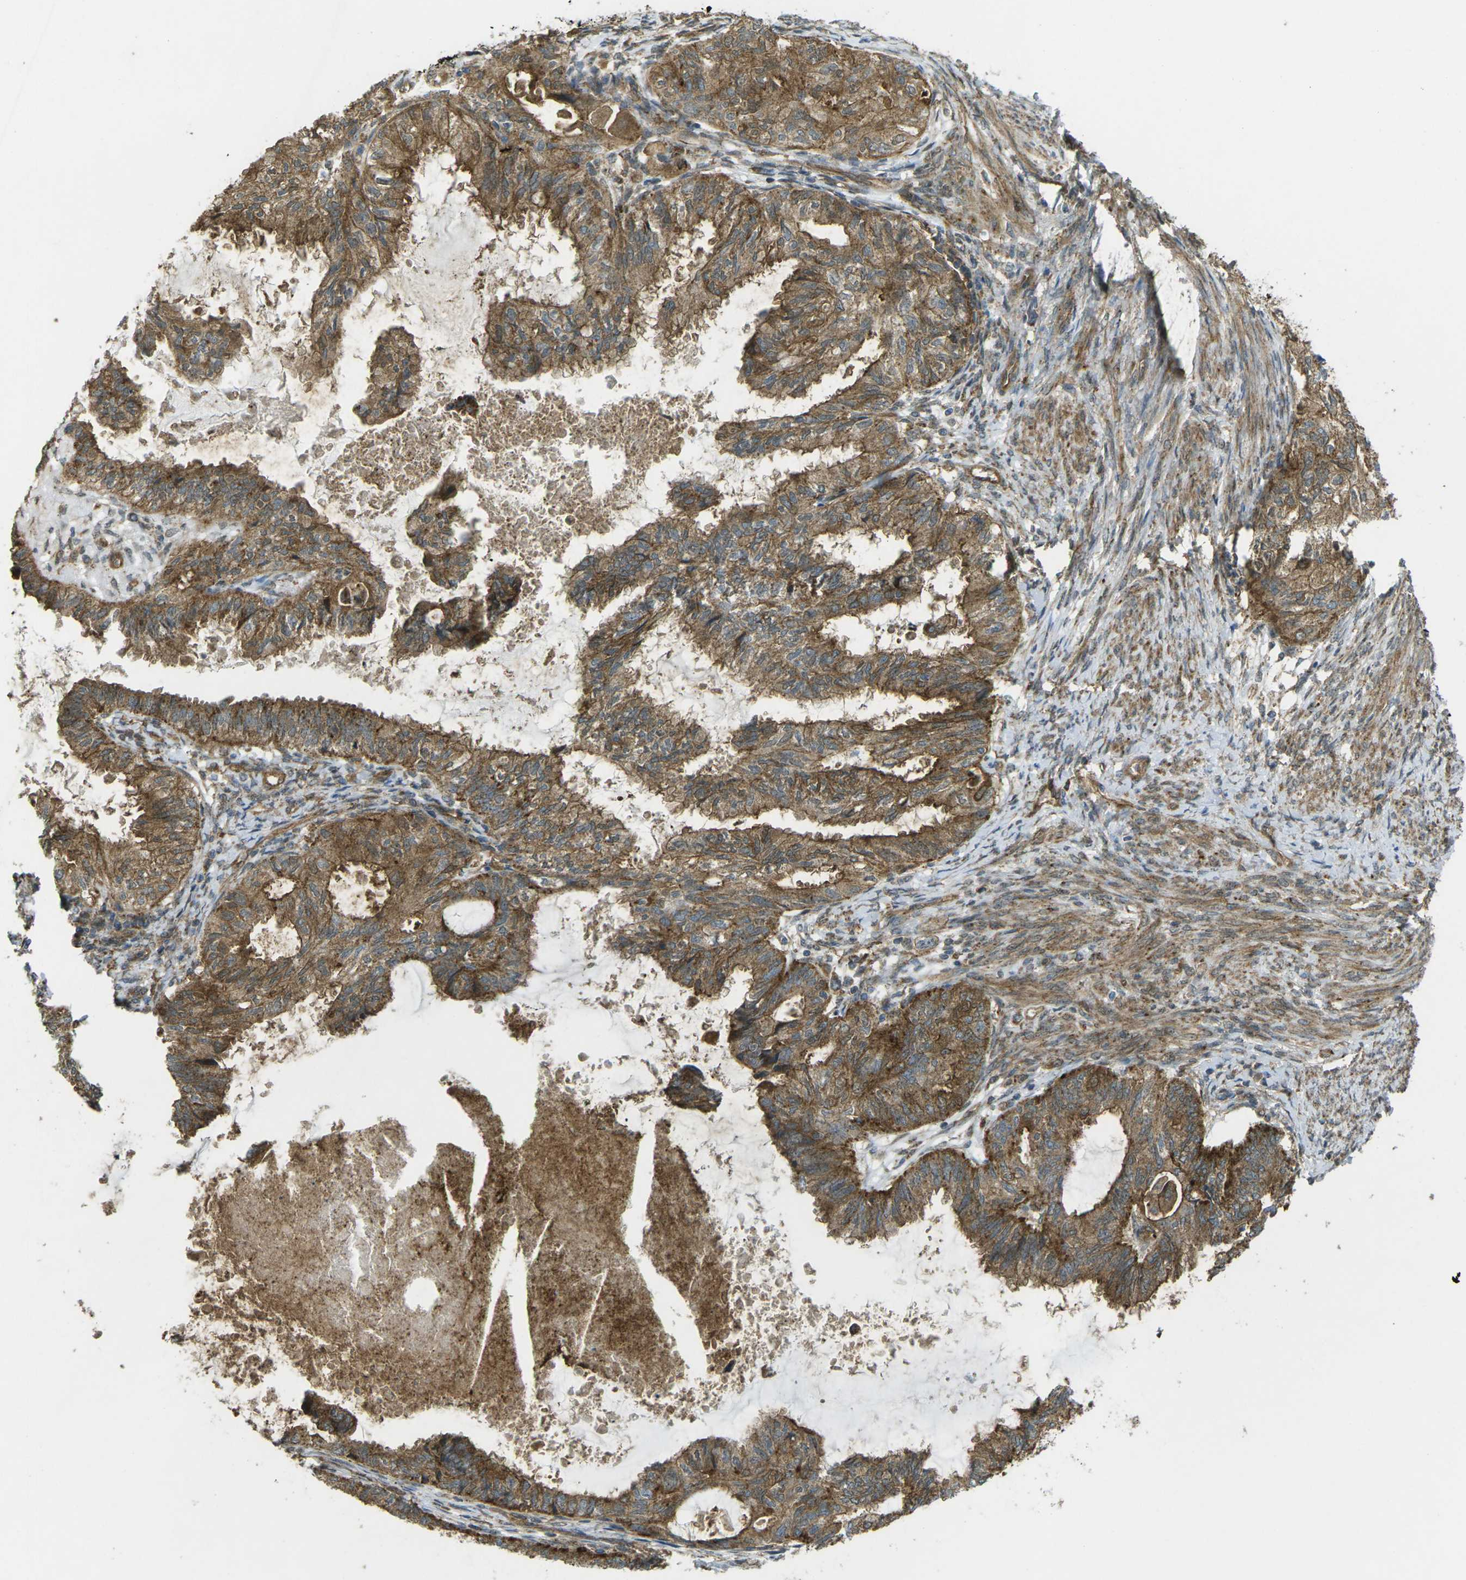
{"staining": {"intensity": "moderate", "quantity": ">75%", "location": "cytoplasmic/membranous"}, "tissue": "cervical cancer", "cell_type": "Tumor cells", "image_type": "cancer", "snomed": [{"axis": "morphology", "description": "Normal tissue, NOS"}, {"axis": "morphology", "description": "Adenocarcinoma, NOS"}, {"axis": "topography", "description": "Cervix"}, {"axis": "topography", "description": "Endometrium"}], "caption": "High-power microscopy captured an immunohistochemistry photomicrograph of adenocarcinoma (cervical), revealing moderate cytoplasmic/membranous positivity in approximately >75% of tumor cells.", "gene": "CHMP3", "patient": {"sex": "female", "age": 86}}